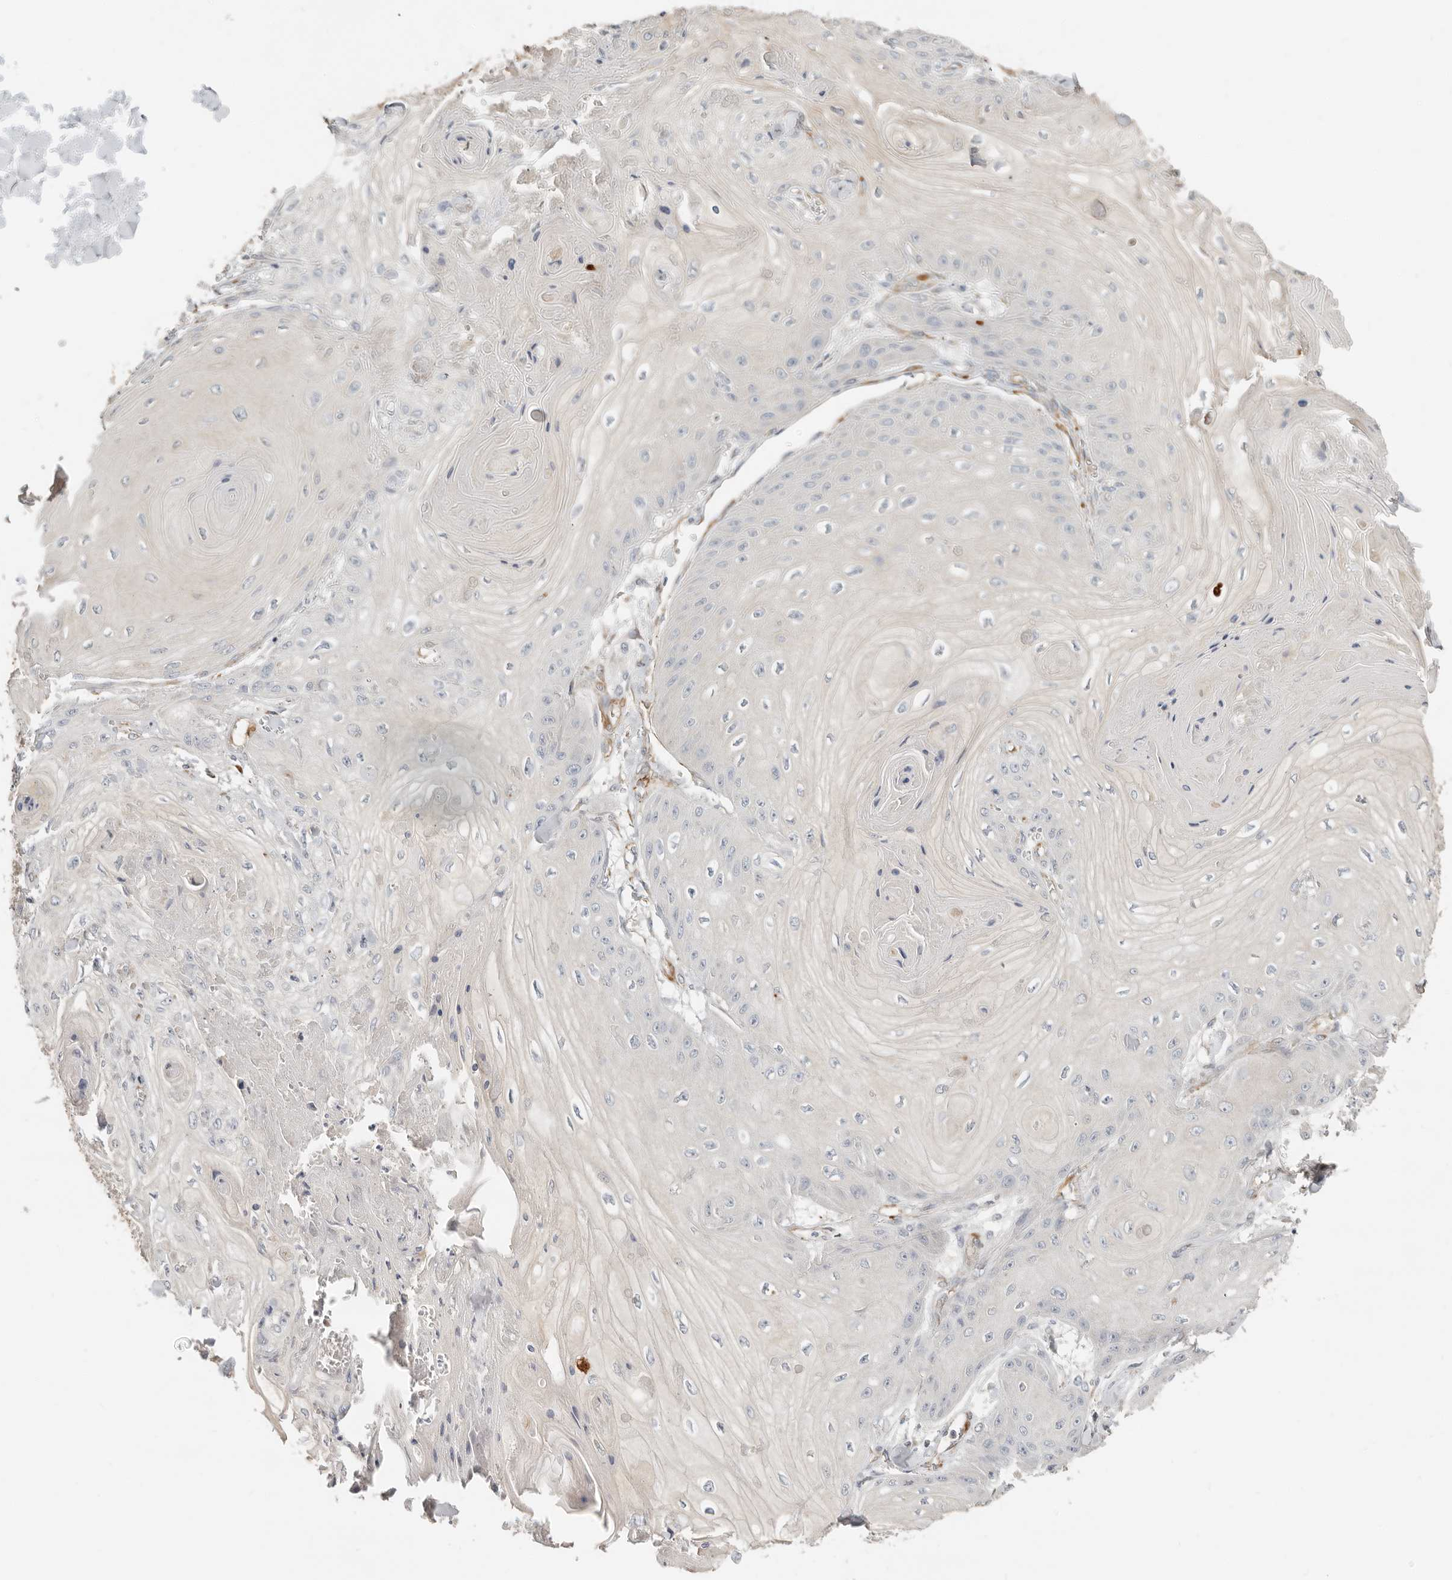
{"staining": {"intensity": "negative", "quantity": "none", "location": "none"}, "tissue": "skin cancer", "cell_type": "Tumor cells", "image_type": "cancer", "snomed": [{"axis": "morphology", "description": "Squamous cell carcinoma, NOS"}, {"axis": "topography", "description": "Skin"}], "caption": "This is a image of immunohistochemistry staining of skin squamous cell carcinoma, which shows no expression in tumor cells.", "gene": "SPRING1", "patient": {"sex": "male", "age": 74}}